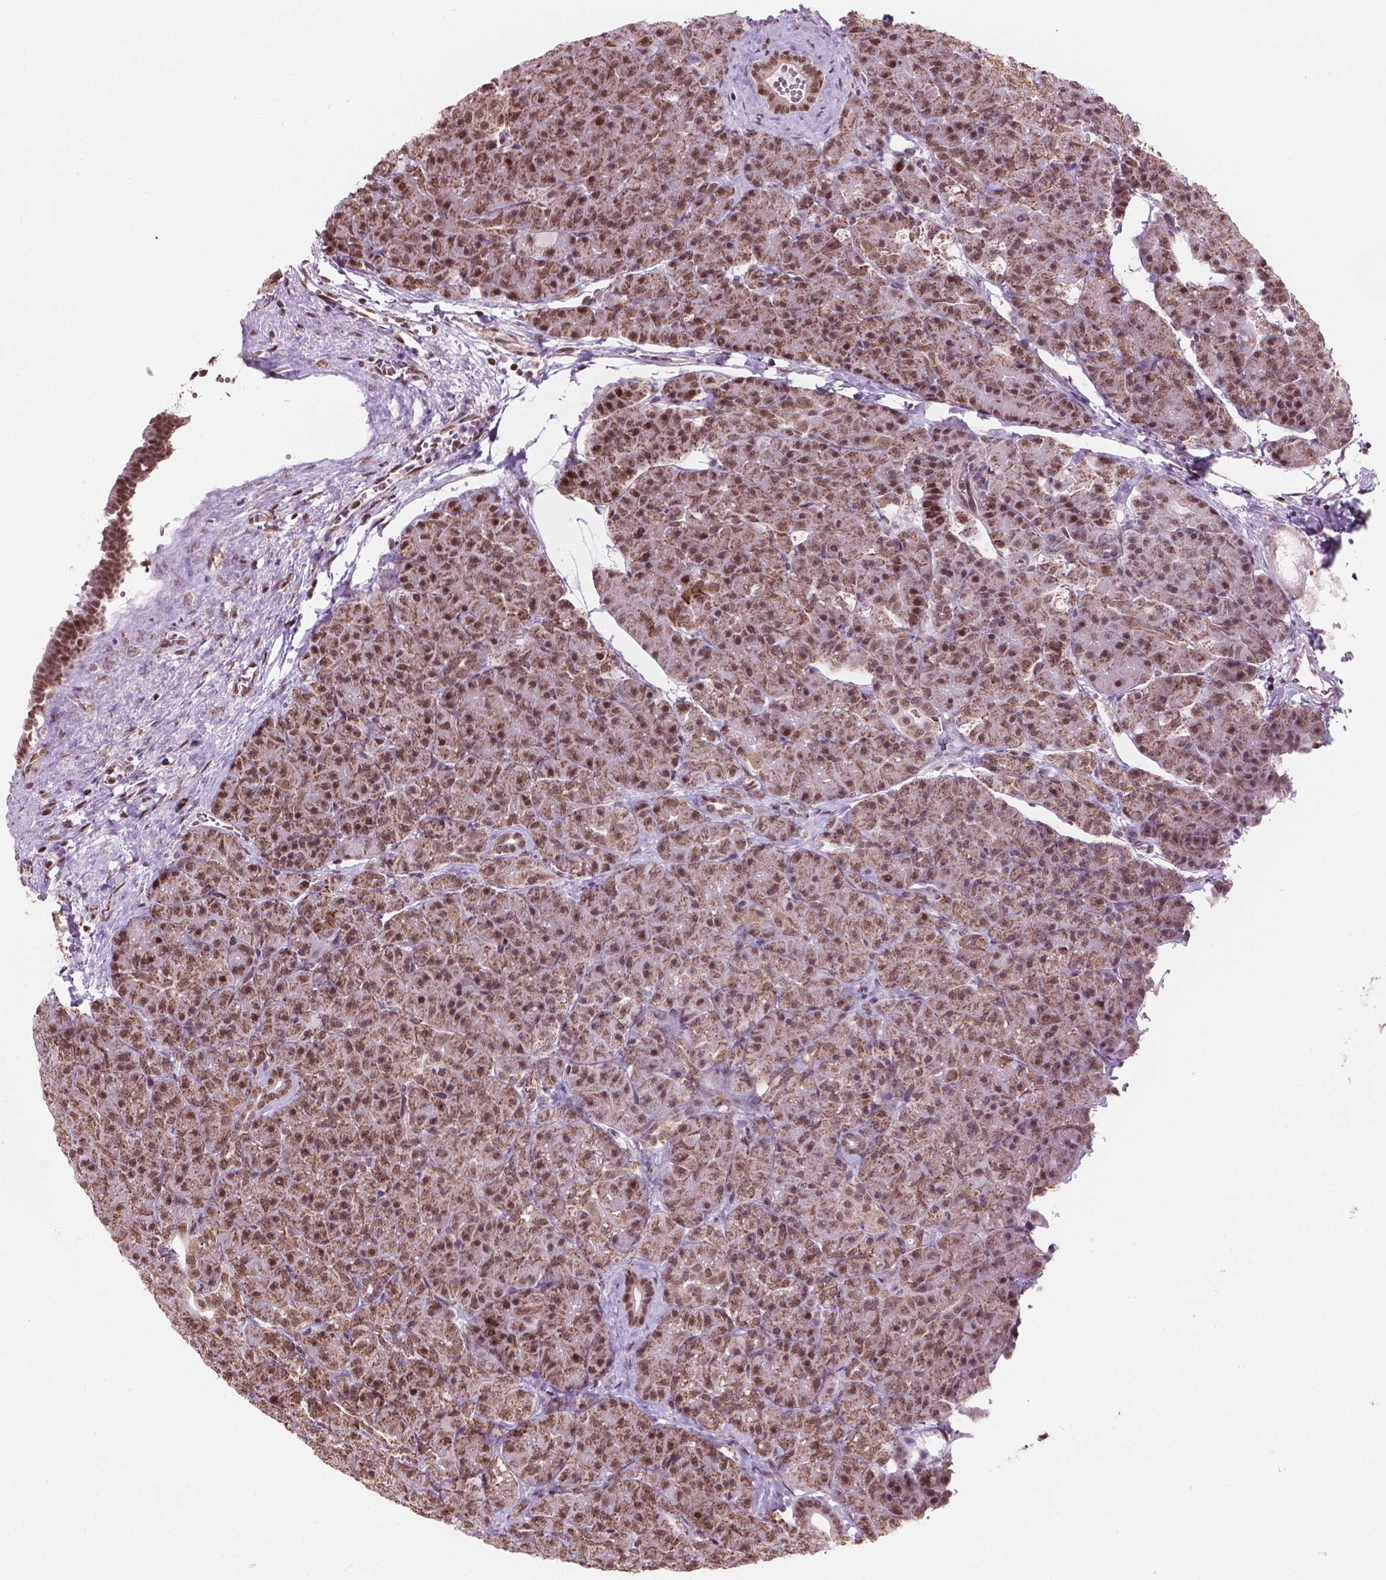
{"staining": {"intensity": "moderate", "quantity": ">75%", "location": "cytoplasmic/membranous,nuclear"}, "tissue": "pancreas", "cell_type": "Exocrine glandular cells", "image_type": "normal", "snomed": [{"axis": "morphology", "description": "Normal tissue, NOS"}, {"axis": "topography", "description": "Pancreas"}], "caption": "The photomicrograph reveals staining of benign pancreas, revealing moderate cytoplasmic/membranous,nuclear protein positivity (brown color) within exocrine glandular cells.", "gene": "NDUFA10", "patient": {"sex": "male", "age": 57}}